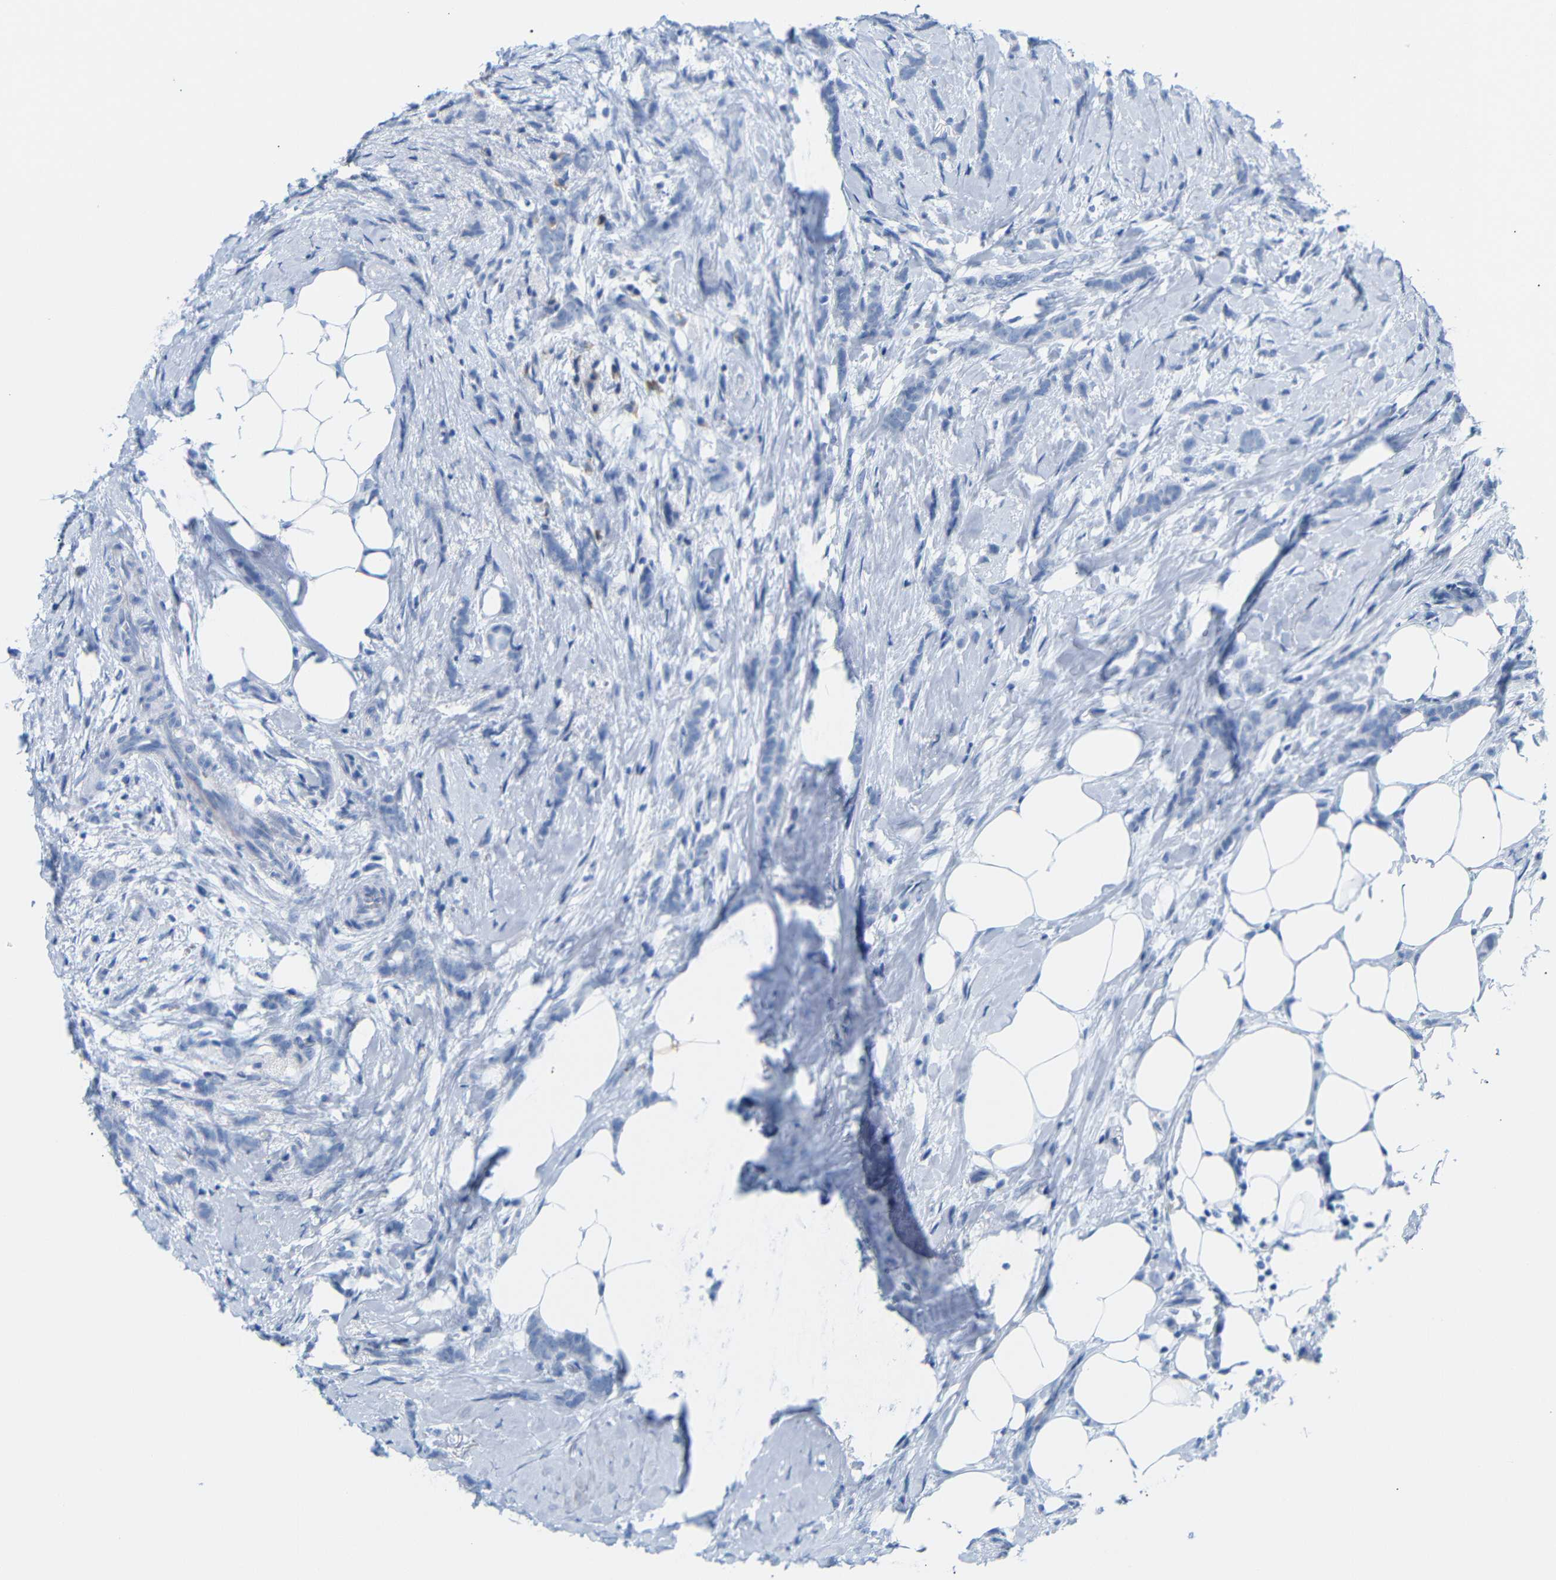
{"staining": {"intensity": "negative", "quantity": "none", "location": "none"}, "tissue": "breast cancer", "cell_type": "Tumor cells", "image_type": "cancer", "snomed": [{"axis": "morphology", "description": "Lobular carcinoma, in situ"}, {"axis": "morphology", "description": "Lobular carcinoma"}, {"axis": "topography", "description": "Breast"}], "caption": "An IHC histopathology image of lobular carcinoma (breast) is shown. There is no staining in tumor cells of lobular carcinoma (breast).", "gene": "ERVMER34-1", "patient": {"sex": "female", "age": 41}}